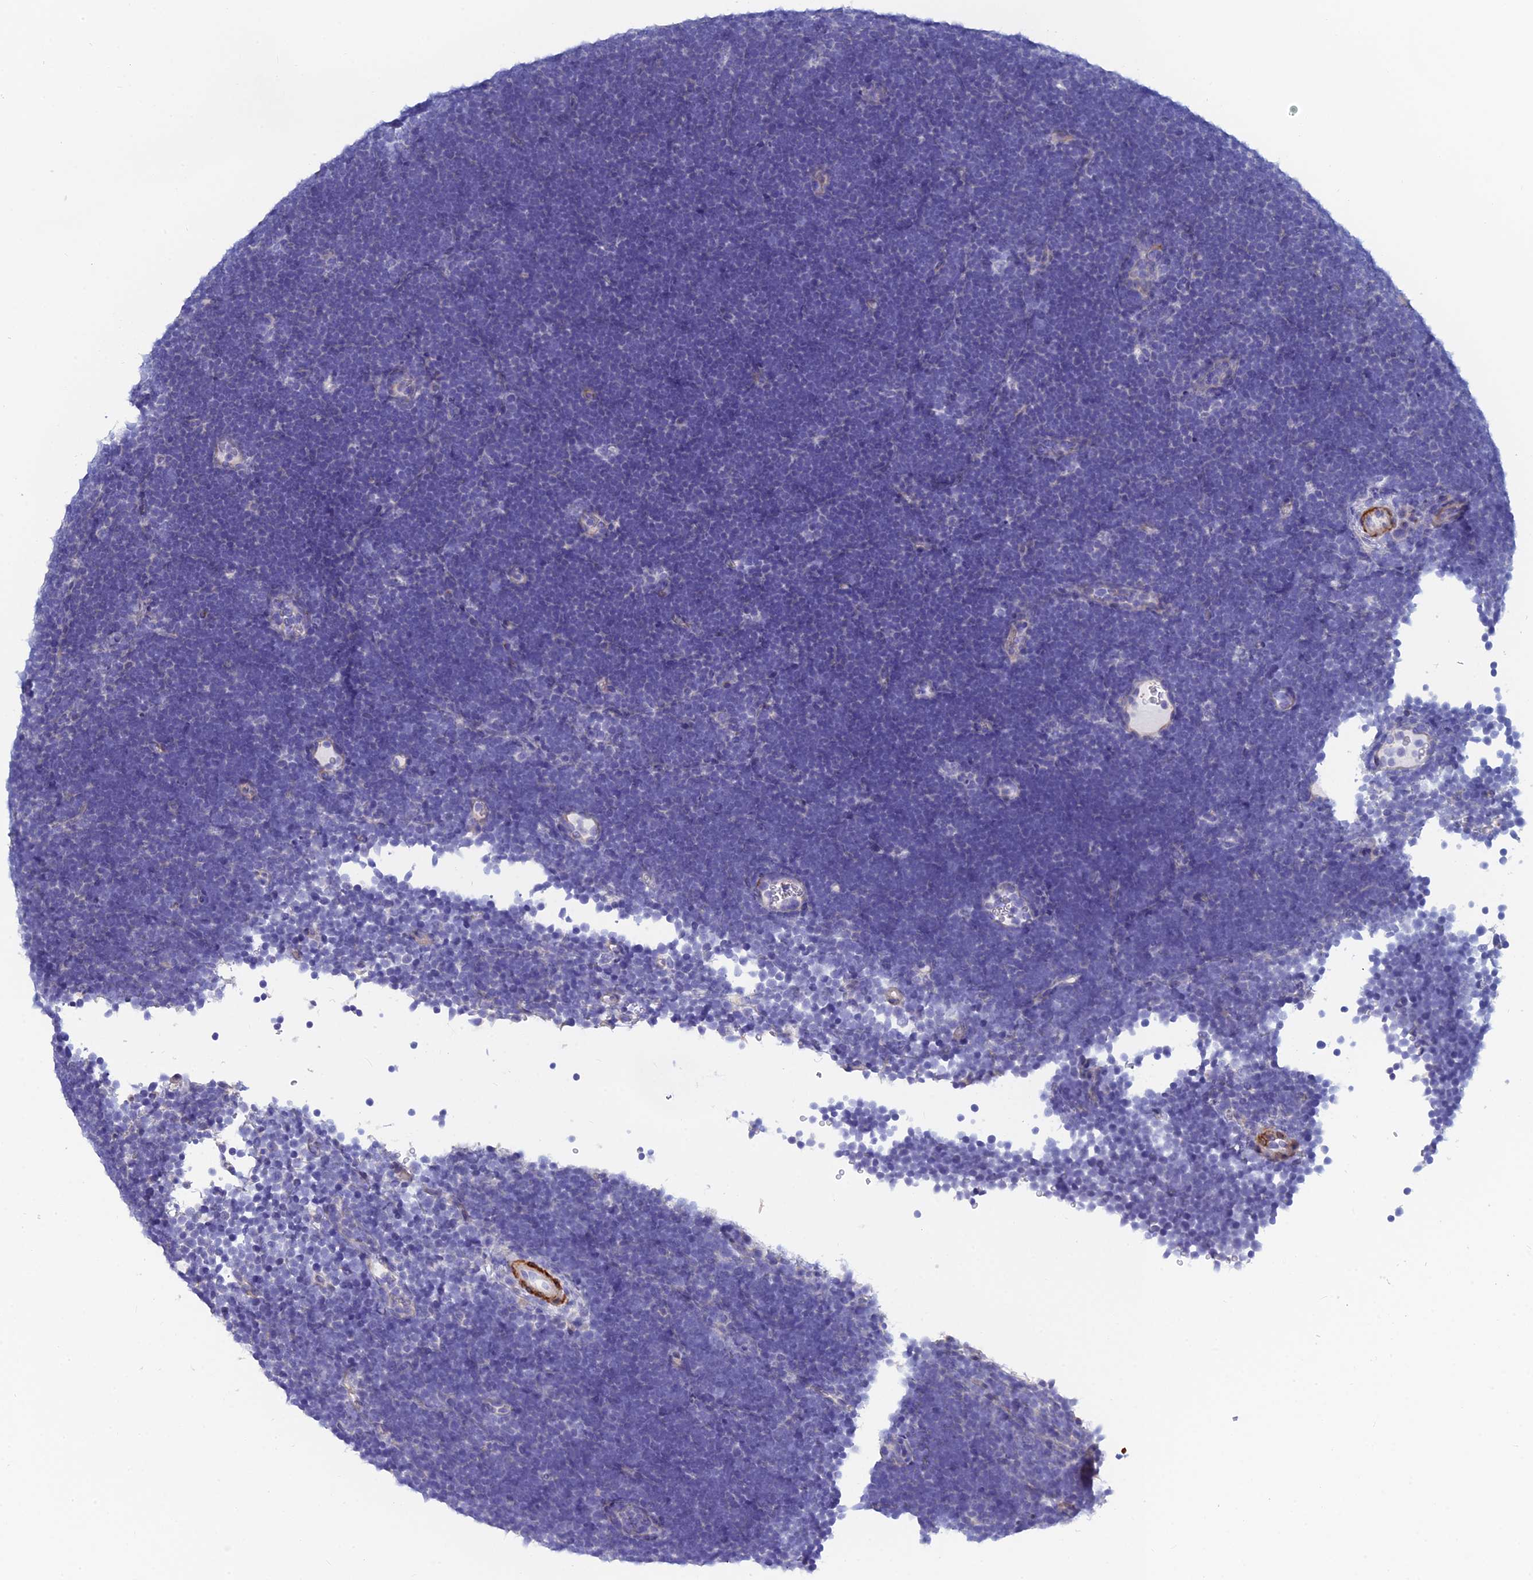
{"staining": {"intensity": "negative", "quantity": "none", "location": "none"}, "tissue": "lymphoma", "cell_type": "Tumor cells", "image_type": "cancer", "snomed": [{"axis": "morphology", "description": "Malignant lymphoma, non-Hodgkin's type, High grade"}, {"axis": "topography", "description": "Lymph node"}], "caption": "Immunohistochemistry micrograph of neoplastic tissue: lymphoma stained with DAB exhibits no significant protein staining in tumor cells.", "gene": "PCDHA8", "patient": {"sex": "male", "age": 13}}